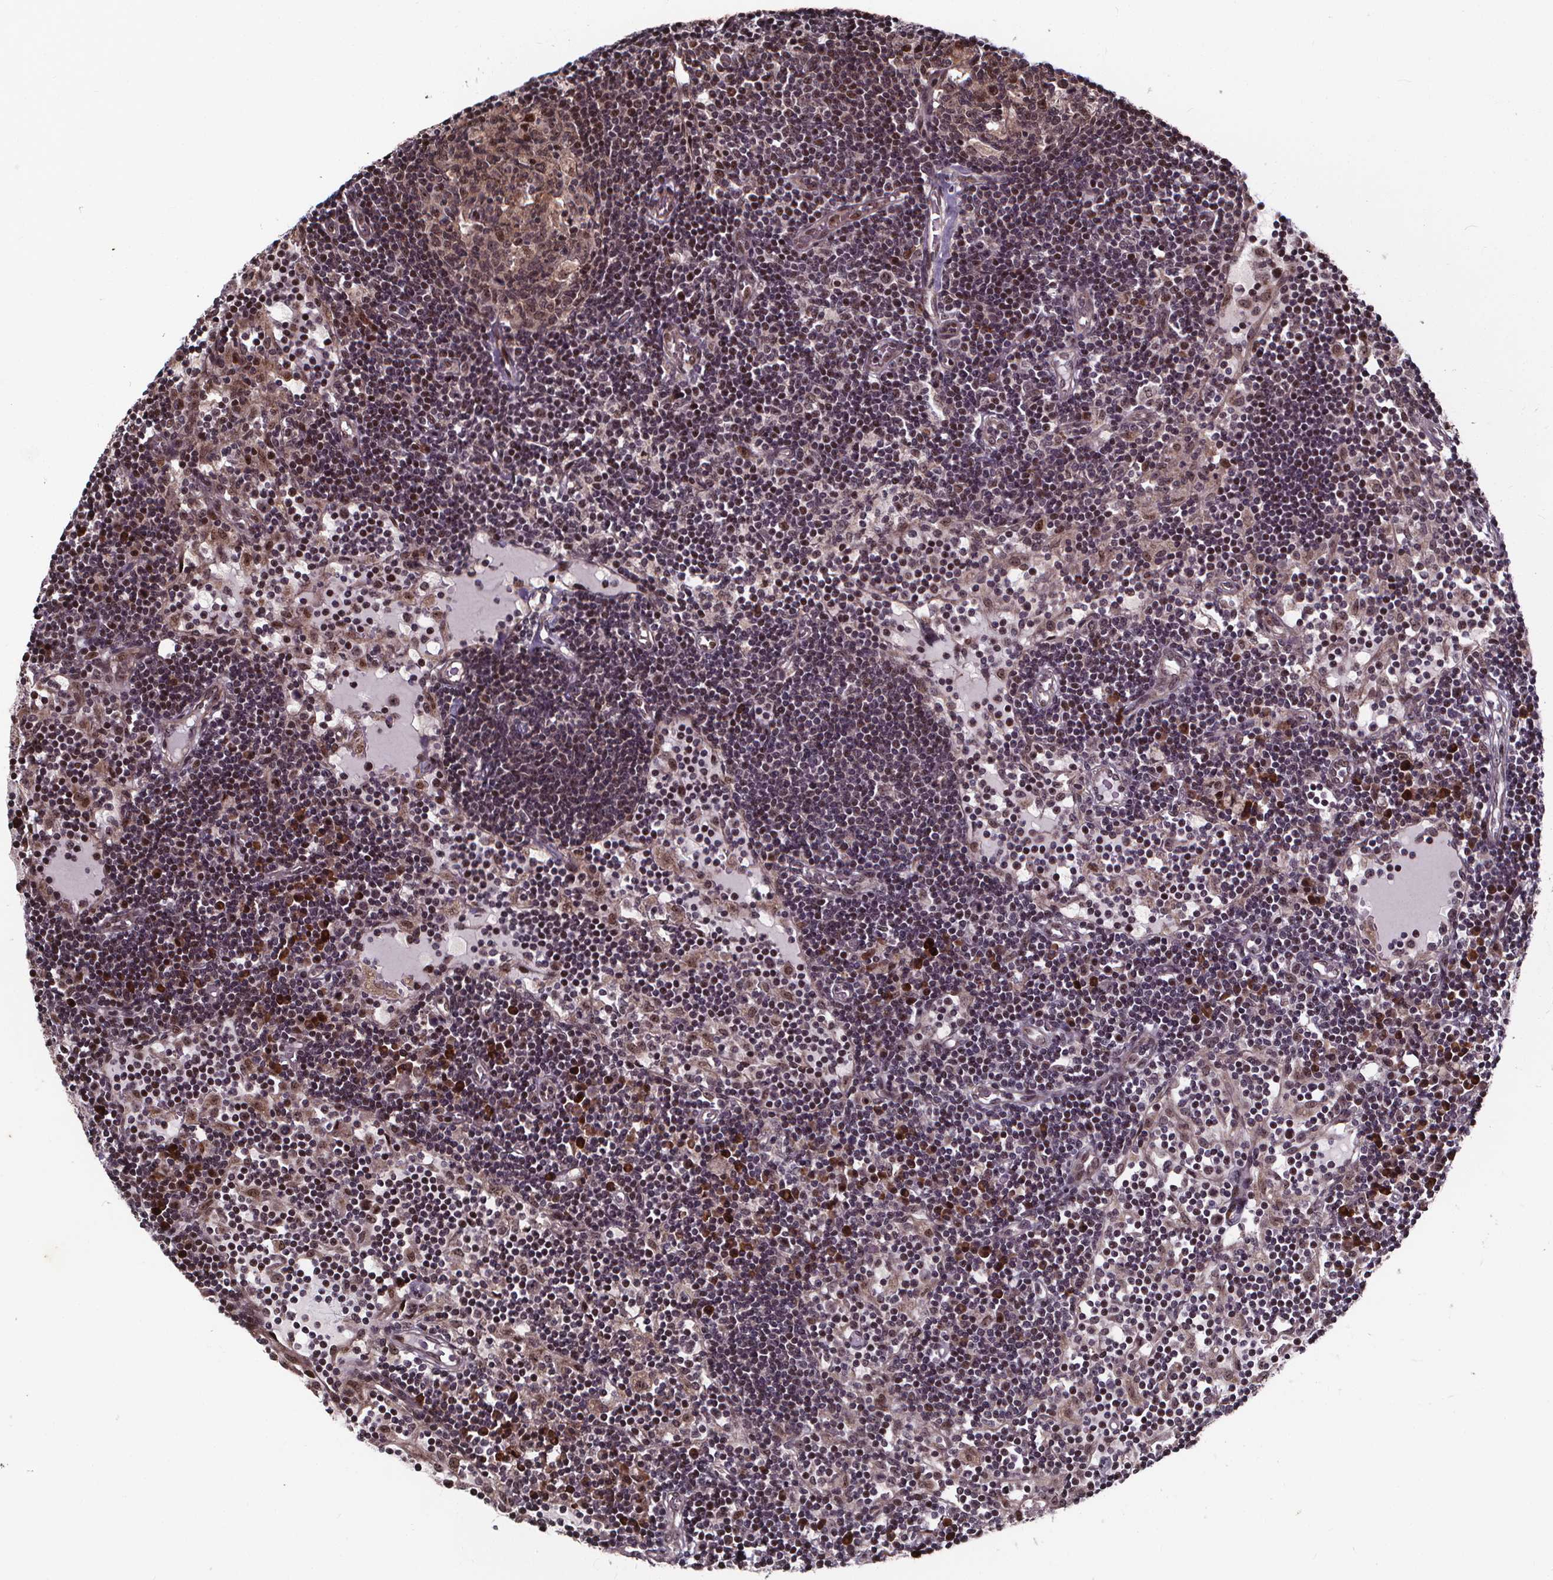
{"staining": {"intensity": "weak", "quantity": "25%-75%", "location": "nuclear"}, "tissue": "lymph node", "cell_type": "Germinal center cells", "image_type": "normal", "snomed": [{"axis": "morphology", "description": "Normal tissue, NOS"}, {"axis": "topography", "description": "Lymph node"}], "caption": "Immunohistochemistry (IHC) staining of unremarkable lymph node, which displays low levels of weak nuclear positivity in approximately 25%-75% of germinal center cells indicating weak nuclear protein positivity. The staining was performed using DAB (3,3'-diaminobenzidine) (brown) for protein detection and nuclei were counterstained in hematoxylin (blue).", "gene": "DDIT3", "patient": {"sex": "female", "age": 72}}